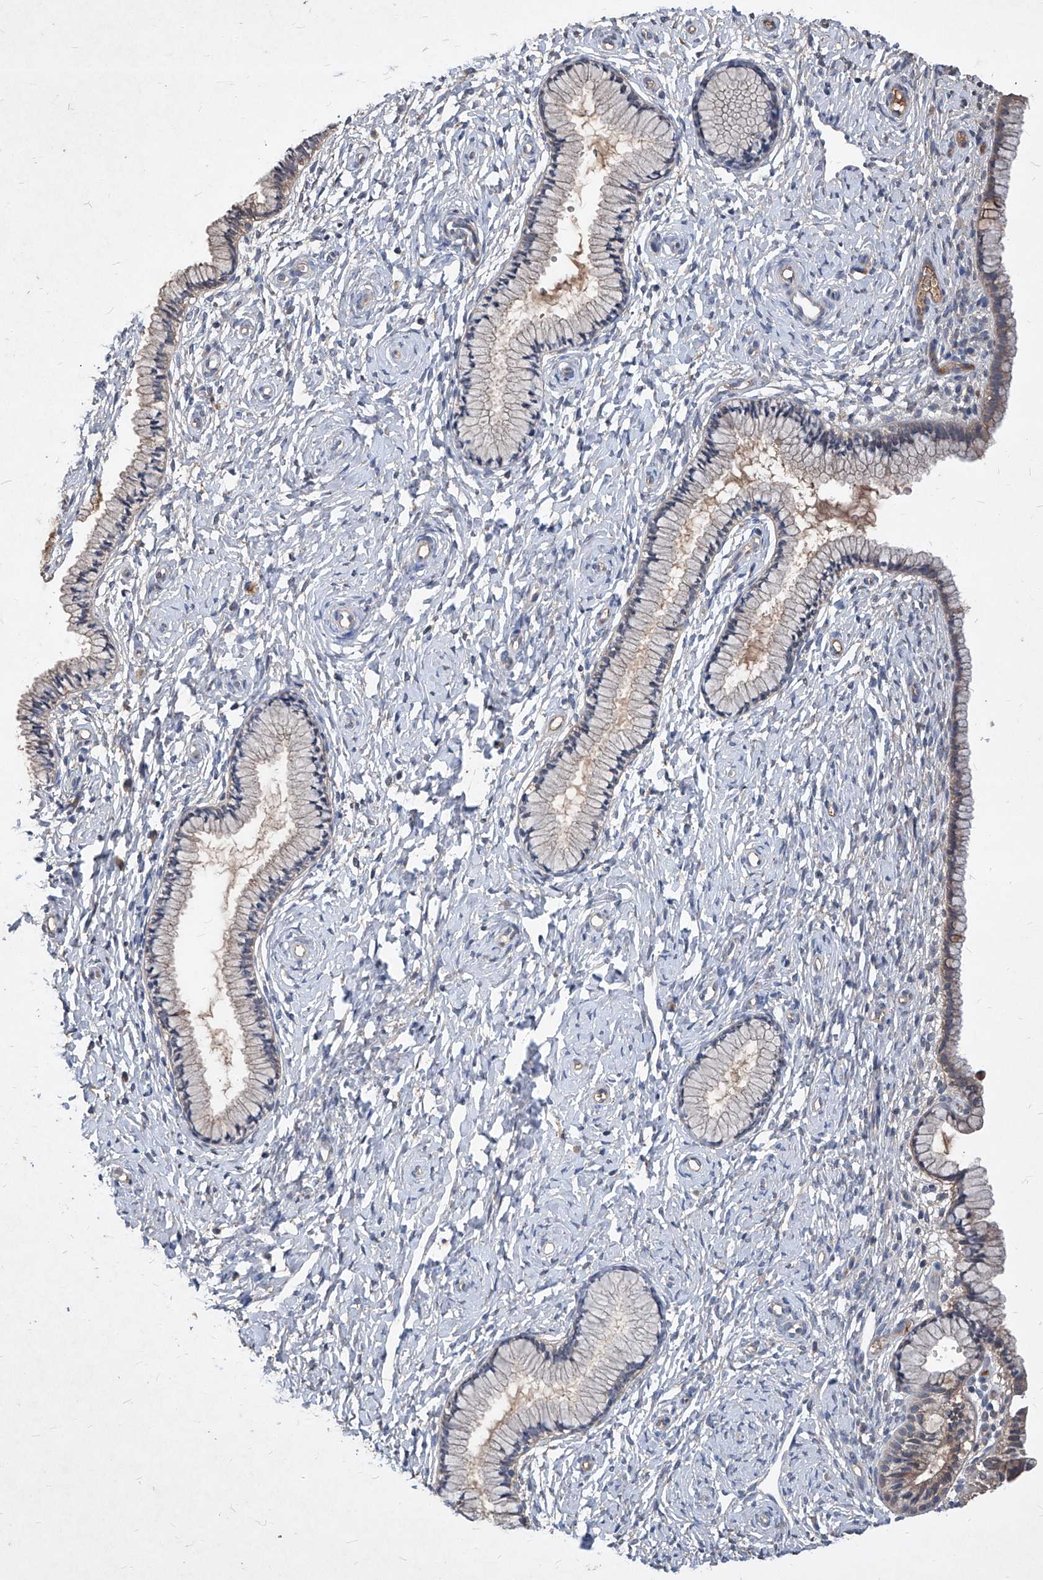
{"staining": {"intensity": "negative", "quantity": "none", "location": "none"}, "tissue": "cervix", "cell_type": "Glandular cells", "image_type": "normal", "snomed": [{"axis": "morphology", "description": "Normal tissue, NOS"}, {"axis": "topography", "description": "Cervix"}], "caption": "Benign cervix was stained to show a protein in brown. There is no significant staining in glandular cells. The staining is performed using DAB brown chromogen with nuclei counter-stained in using hematoxylin.", "gene": "SYNGR1", "patient": {"sex": "female", "age": 33}}